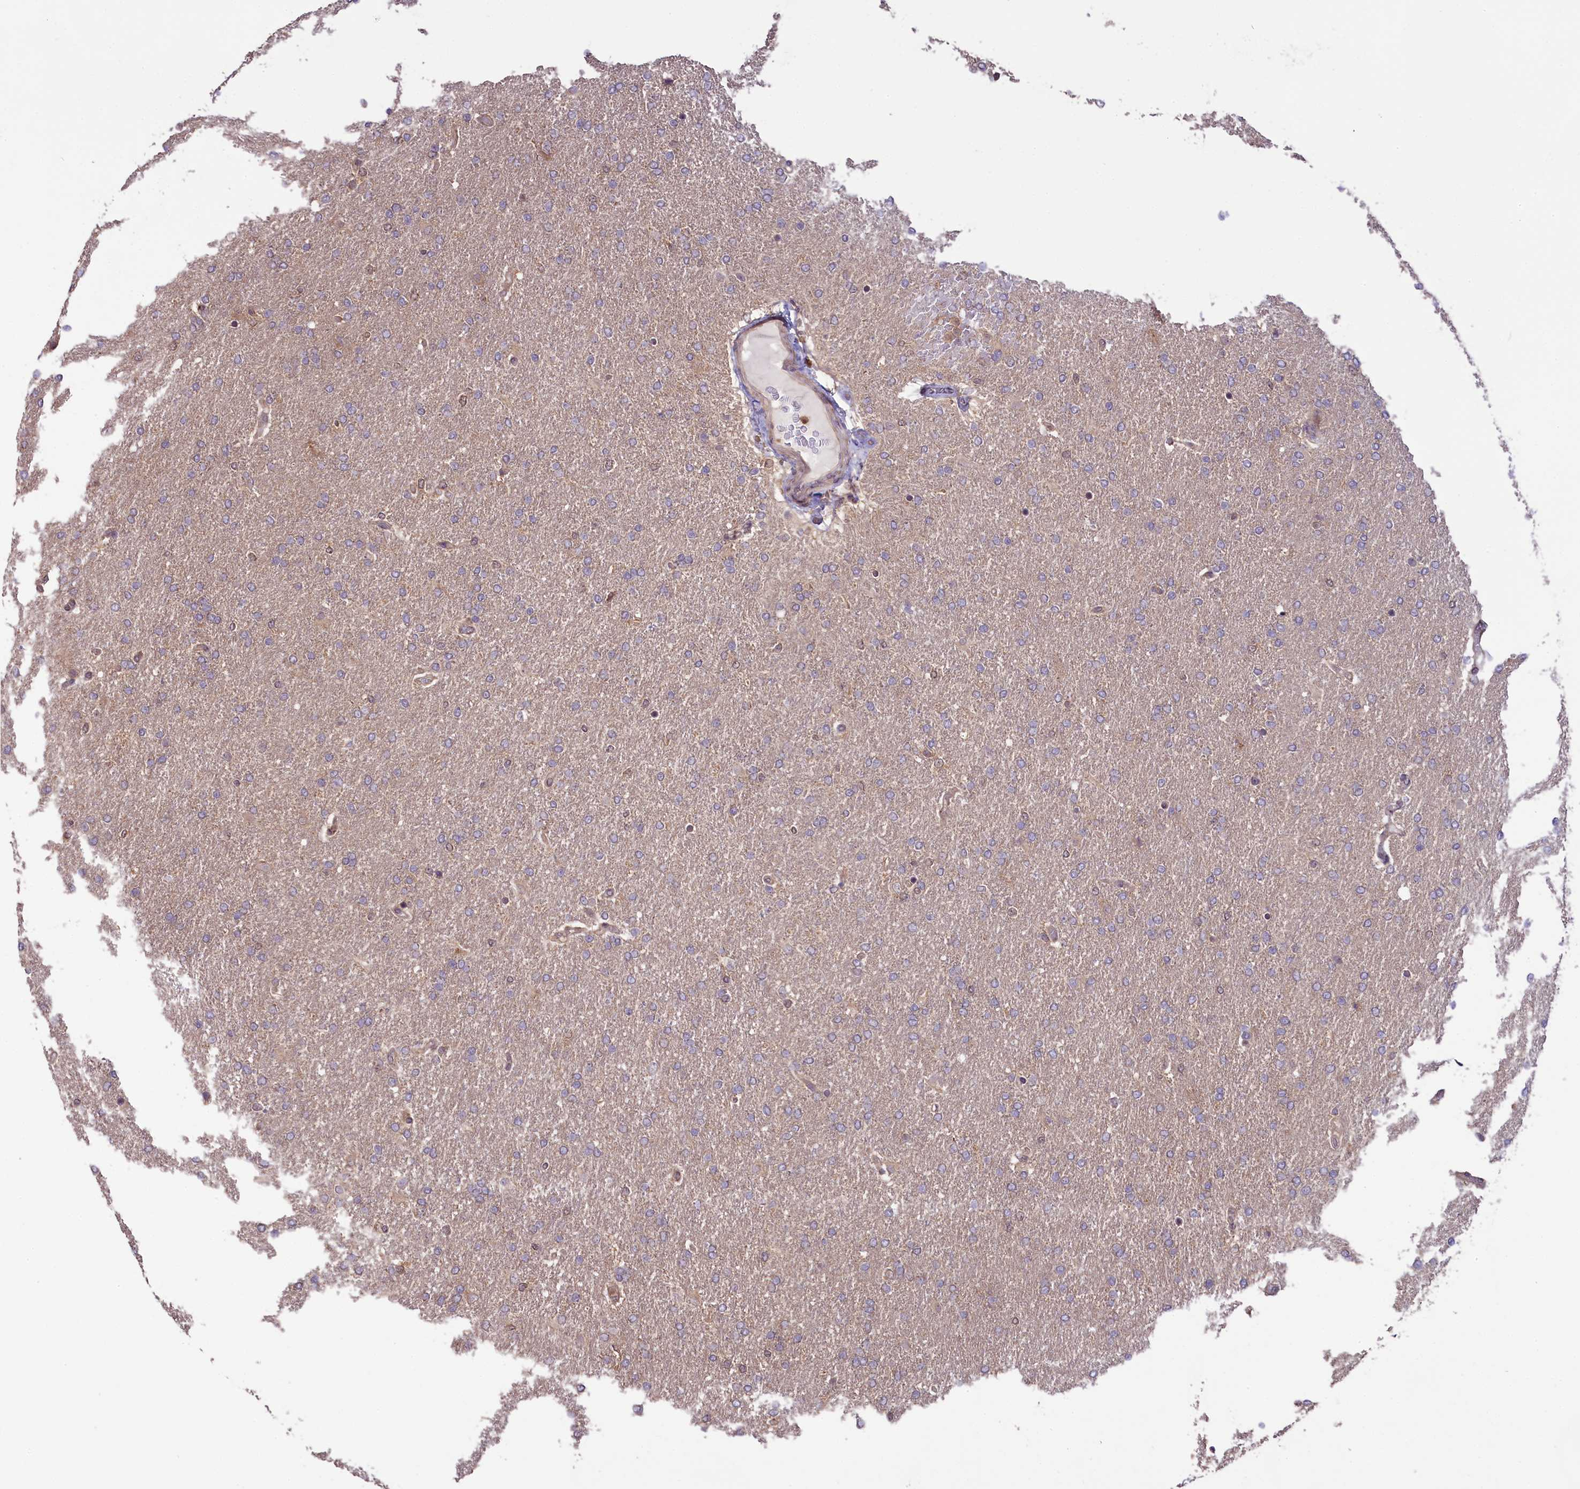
{"staining": {"intensity": "negative", "quantity": "none", "location": "none"}, "tissue": "glioma", "cell_type": "Tumor cells", "image_type": "cancer", "snomed": [{"axis": "morphology", "description": "Glioma, malignant, High grade"}, {"axis": "topography", "description": "Brain"}], "caption": "Protein analysis of malignant high-grade glioma exhibits no significant expression in tumor cells.", "gene": "RIC8A", "patient": {"sex": "male", "age": 72}}